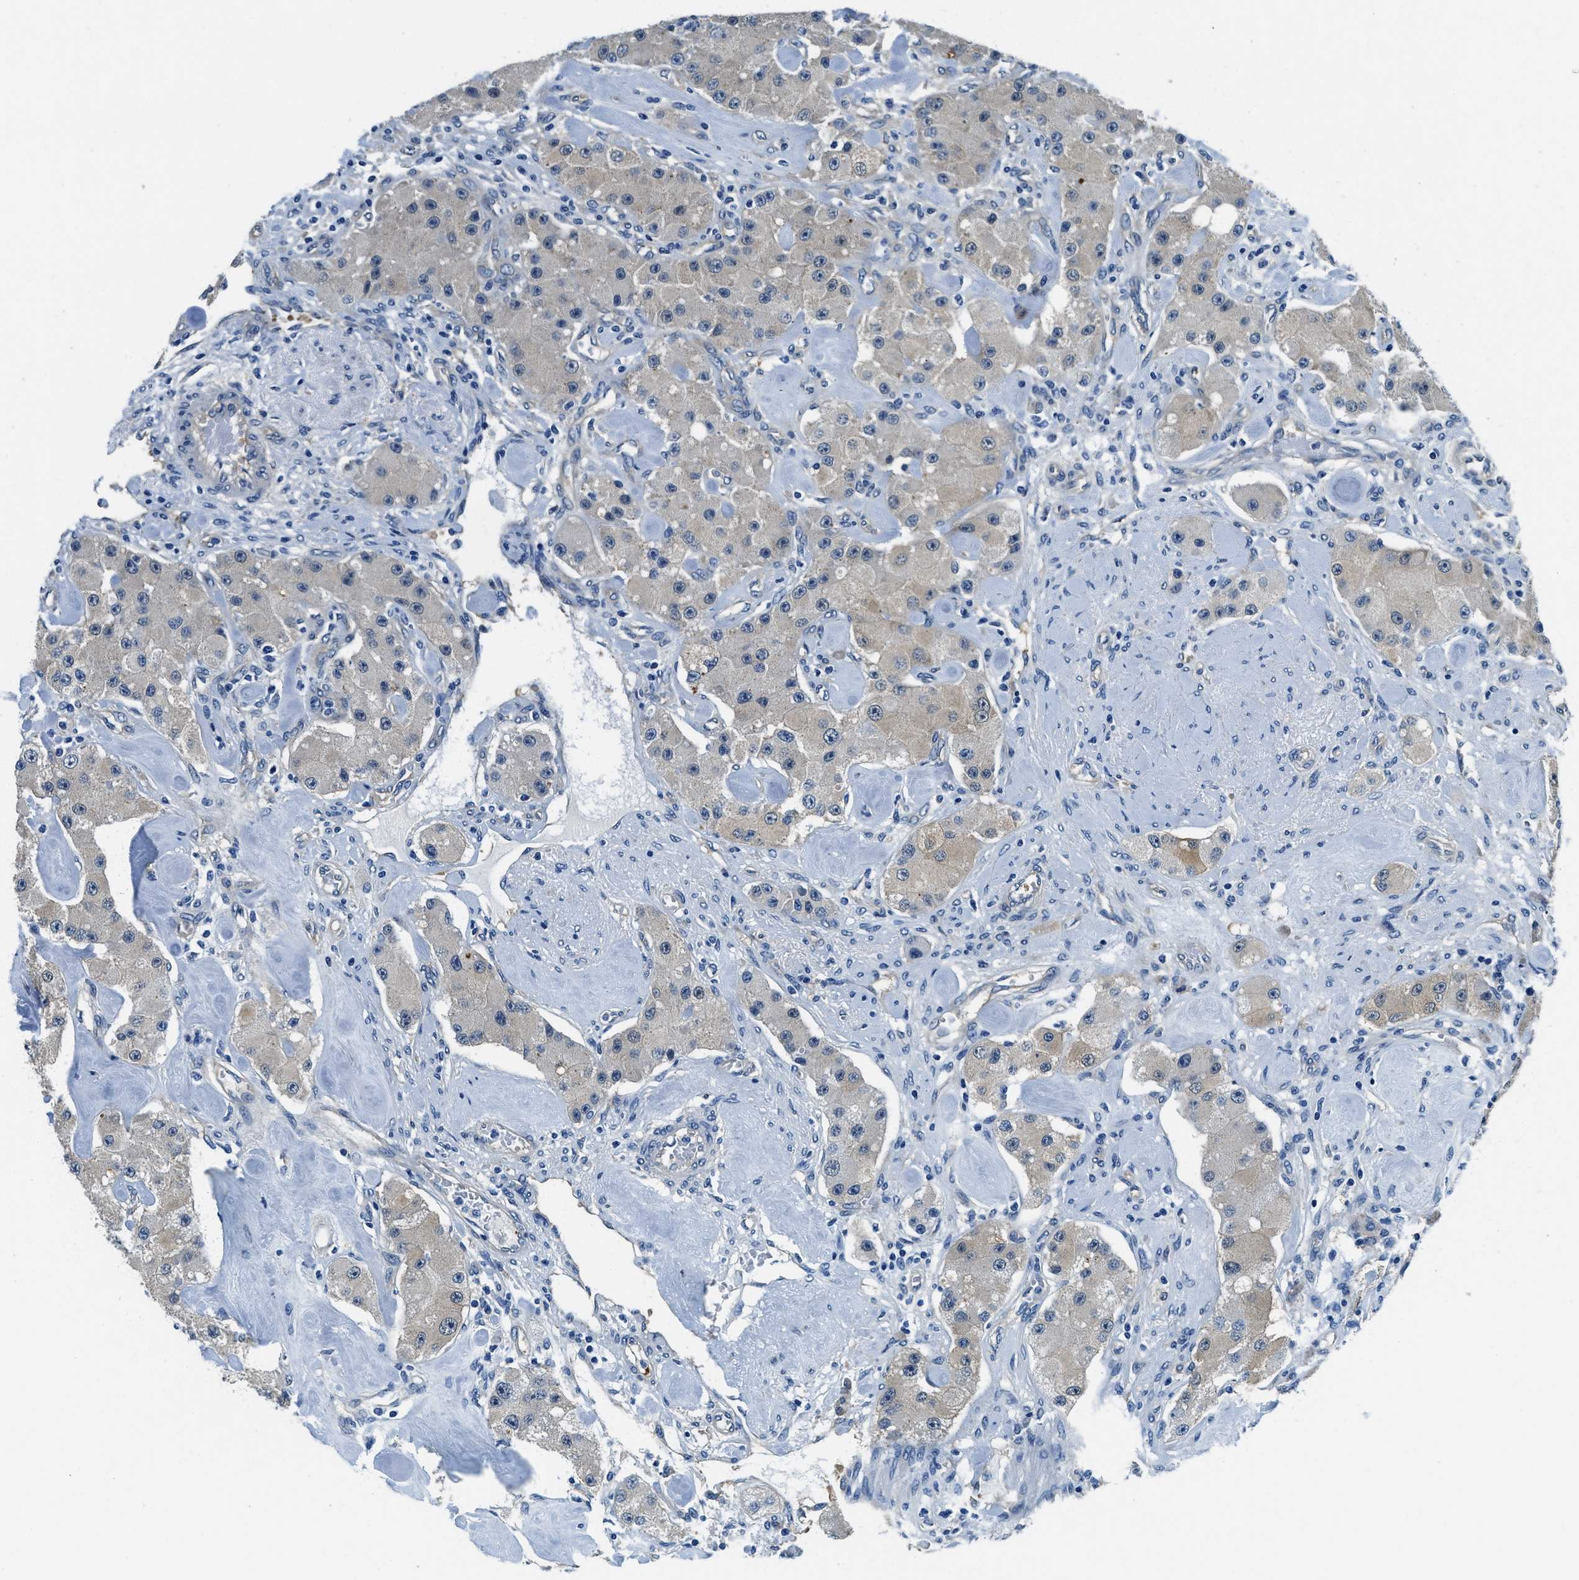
{"staining": {"intensity": "weak", "quantity": "25%-75%", "location": "cytoplasmic/membranous"}, "tissue": "carcinoid", "cell_type": "Tumor cells", "image_type": "cancer", "snomed": [{"axis": "morphology", "description": "Carcinoid, malignant, NOS"}, {"axis": "topography", "description": "Pancreas"}], "caption": "Protein analysis of carcinoid tissue shows weak cytoplasmic/membranous staining in approximately 25%-75% of tumor cells.", "gene": "TWF1", "patient": {"sex": "male", "age": 41}}